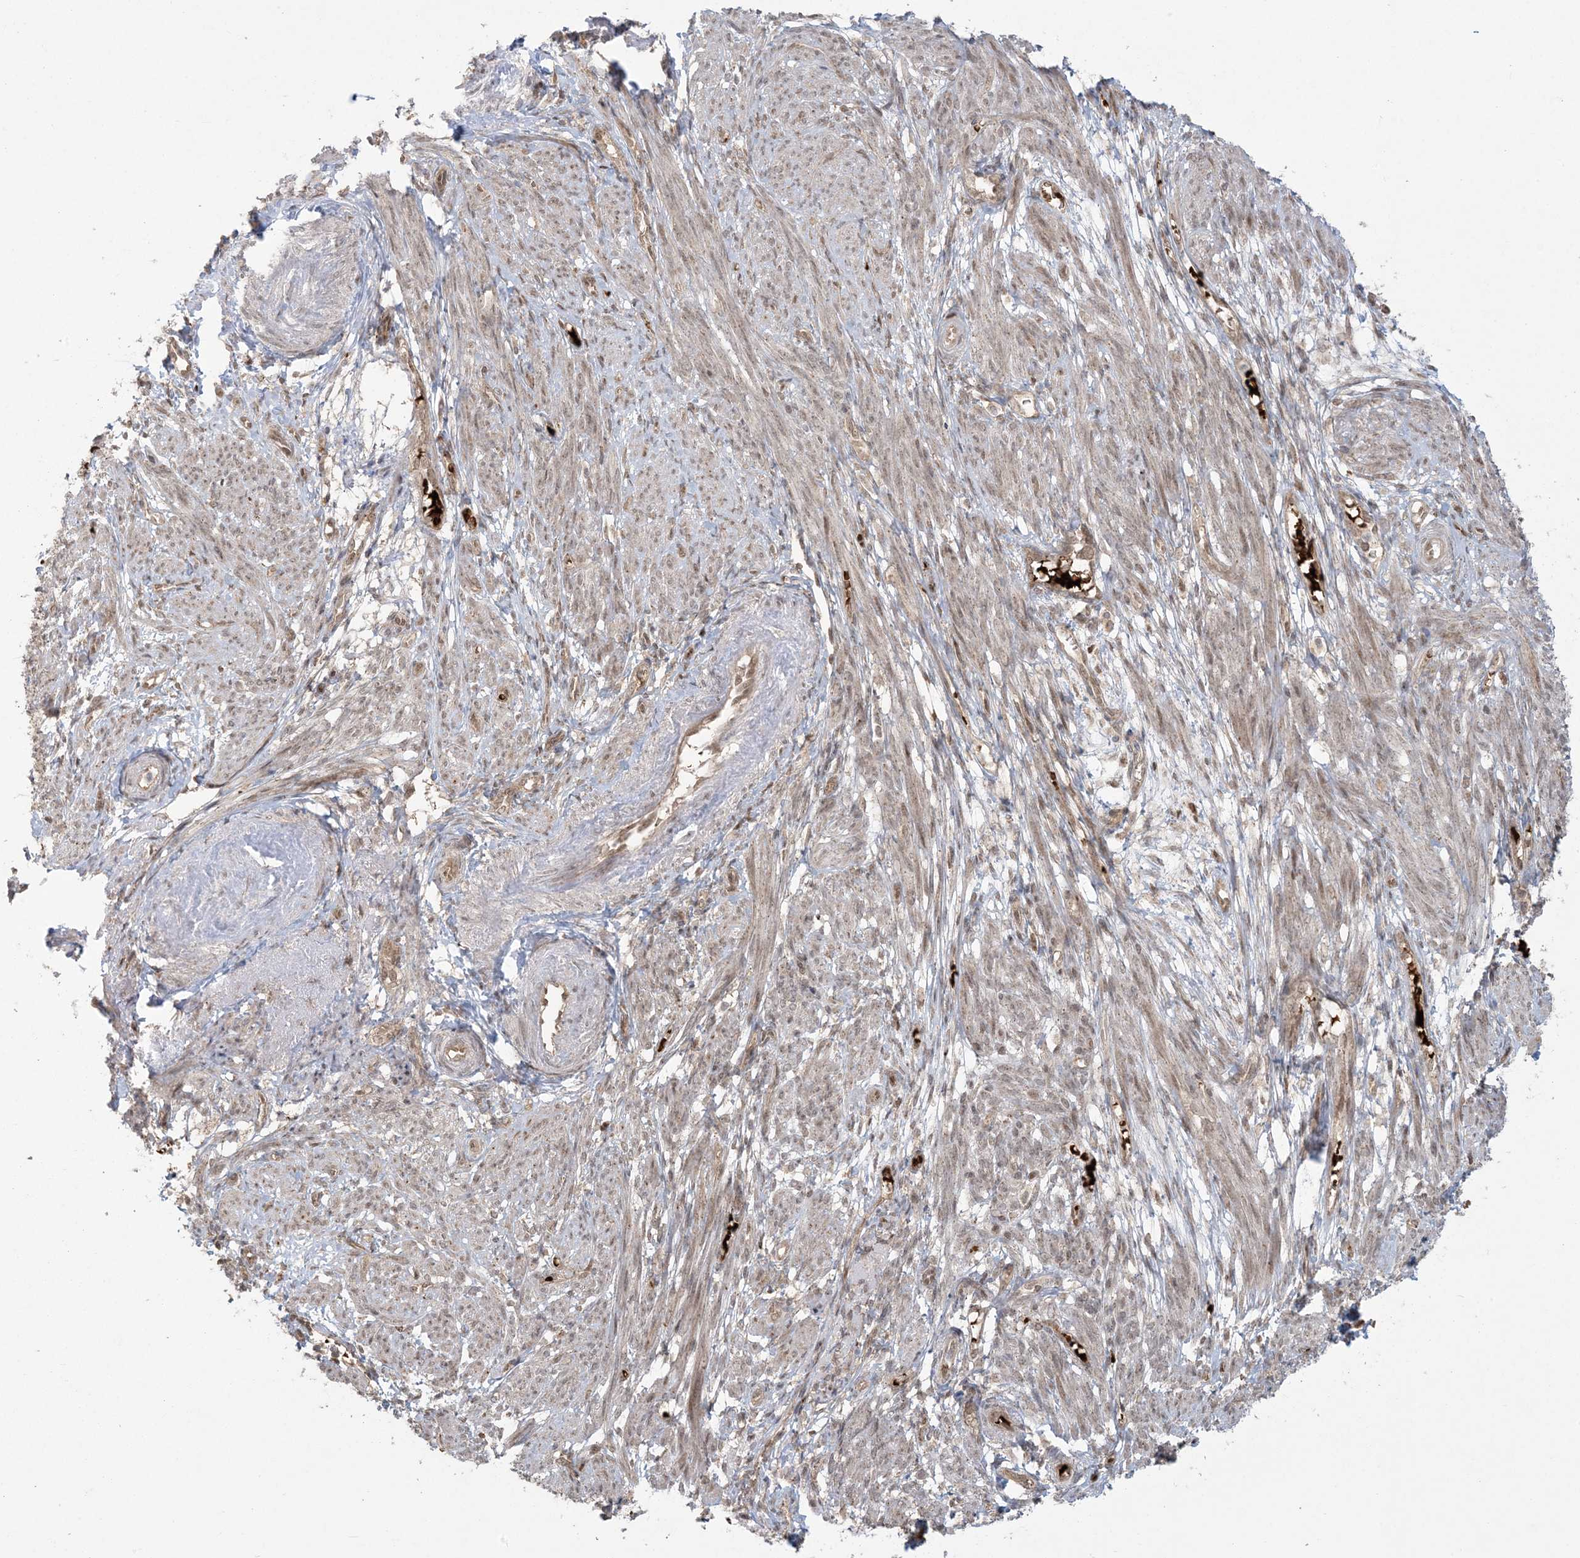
{"staining": {"intensity": "weak", "quantity": "<25%", "location": "nuclear"}, "tissue": "smooth muscle", "cell_type": "Smooth muscle cells", "image_type": "normal", "snomed": [{"axis": "morphology", "description": "Normal tissue, NOS"}, {"axis": "topography", "description": "Smooth muscle"}], "caption": "Immunohistochemistry (IHC) image of normal smooth muscle: smooth muscle stained with DAB shows no significant protein staining in smooth muscle cells.", "gene": "ABCF3", "patient": {"sex": "female", "age": 39}}